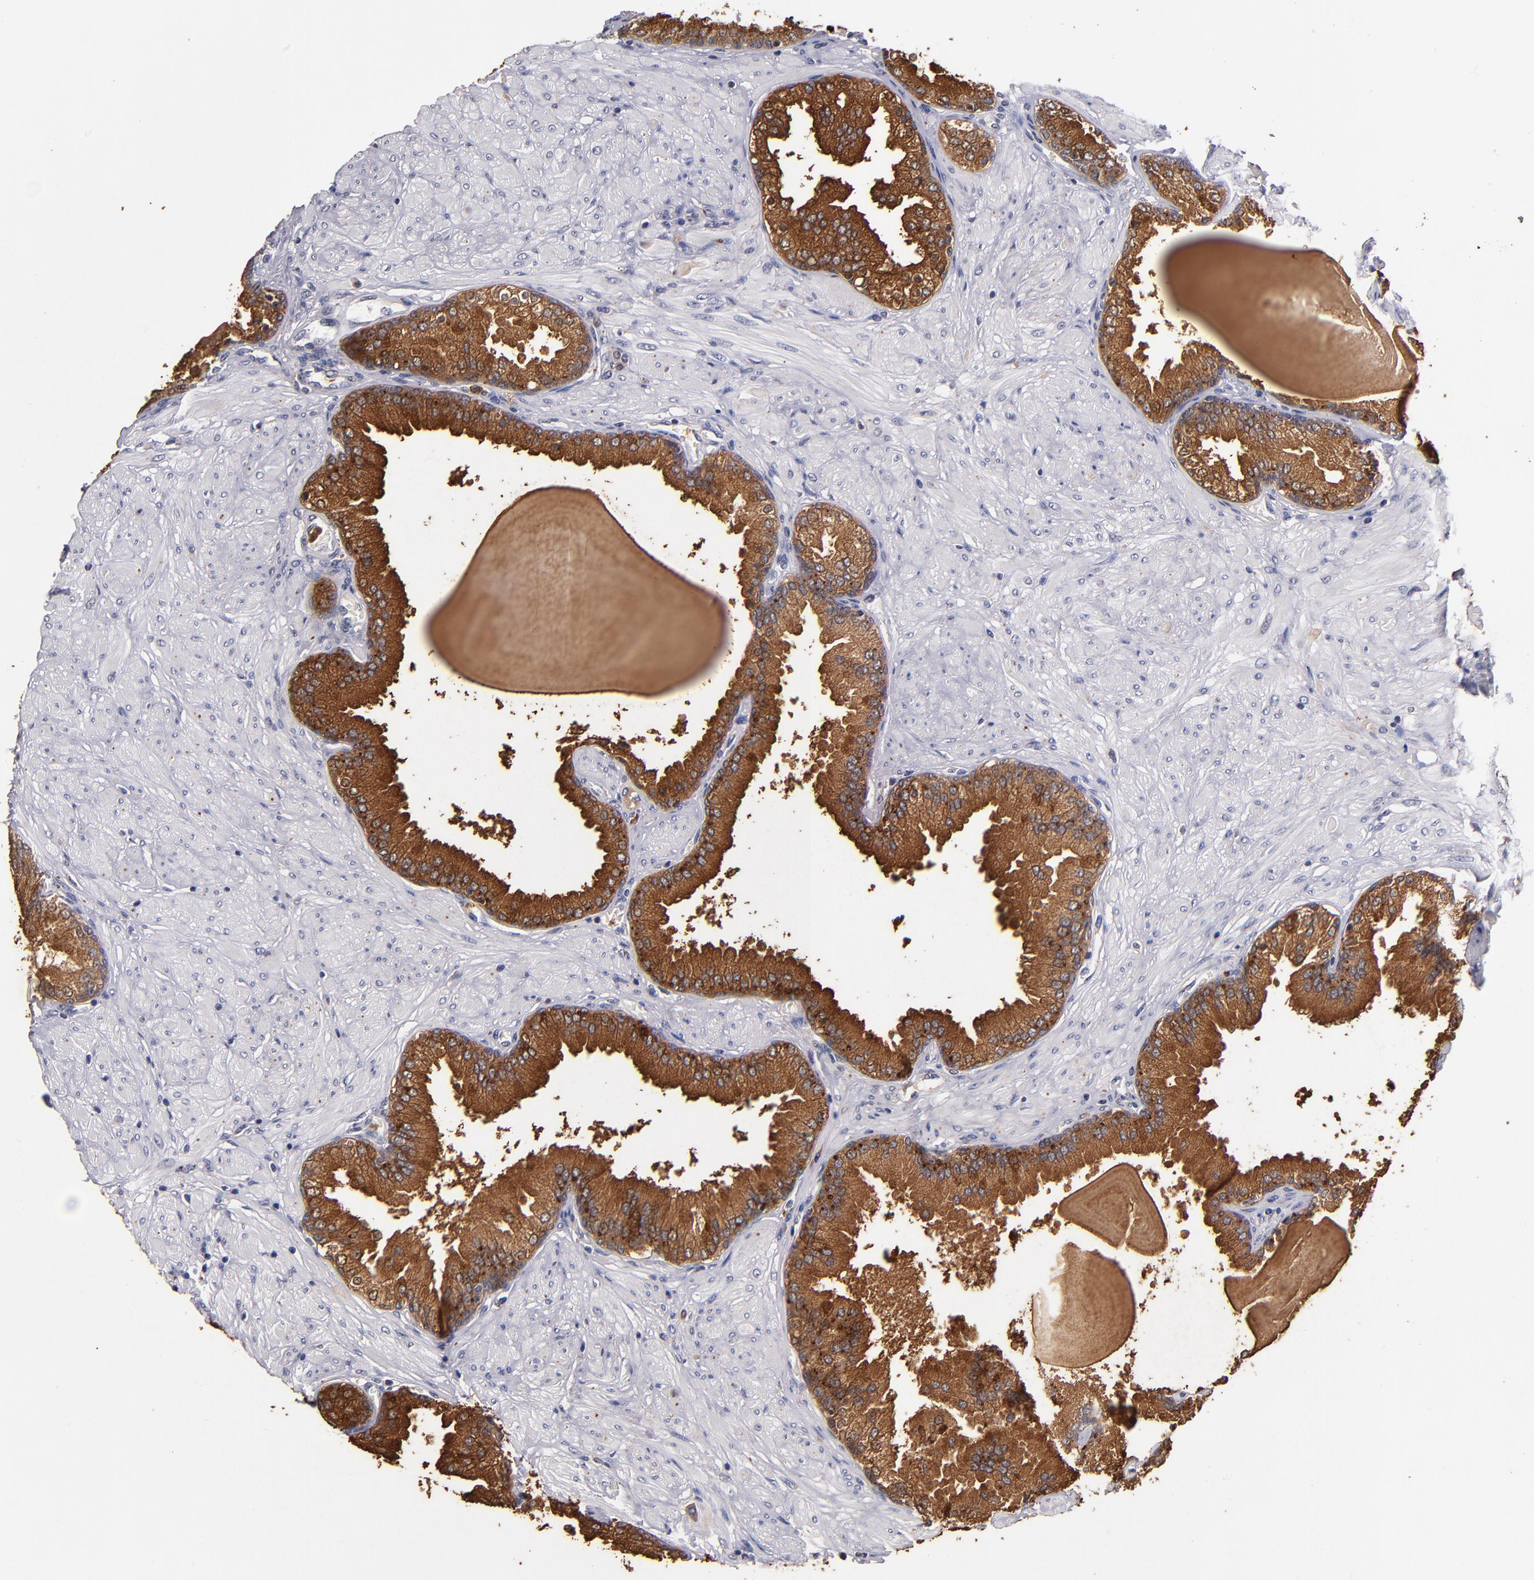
{"staining": {"intensity": "strong", "quantity": ">75%", "location": "cytoplasmic/membranous"}, "tissue": "prostate", "cell_type": "Glandular cells", "image_type": "normal", "snomed": [{"axis": "morphology", "description": "Normal tissue, NOS"}, {"axis": "topography", "description": "Prostate"}], "caption": "Strong cytoplasmic/membranous protein staining is seen in approximately >75% of glandular cells in prostate. Ihc stains the protein in brown and the nuclei are stained blue.", "gene": "TTLL12", "patient": {"sex": "male", "age": 51}}